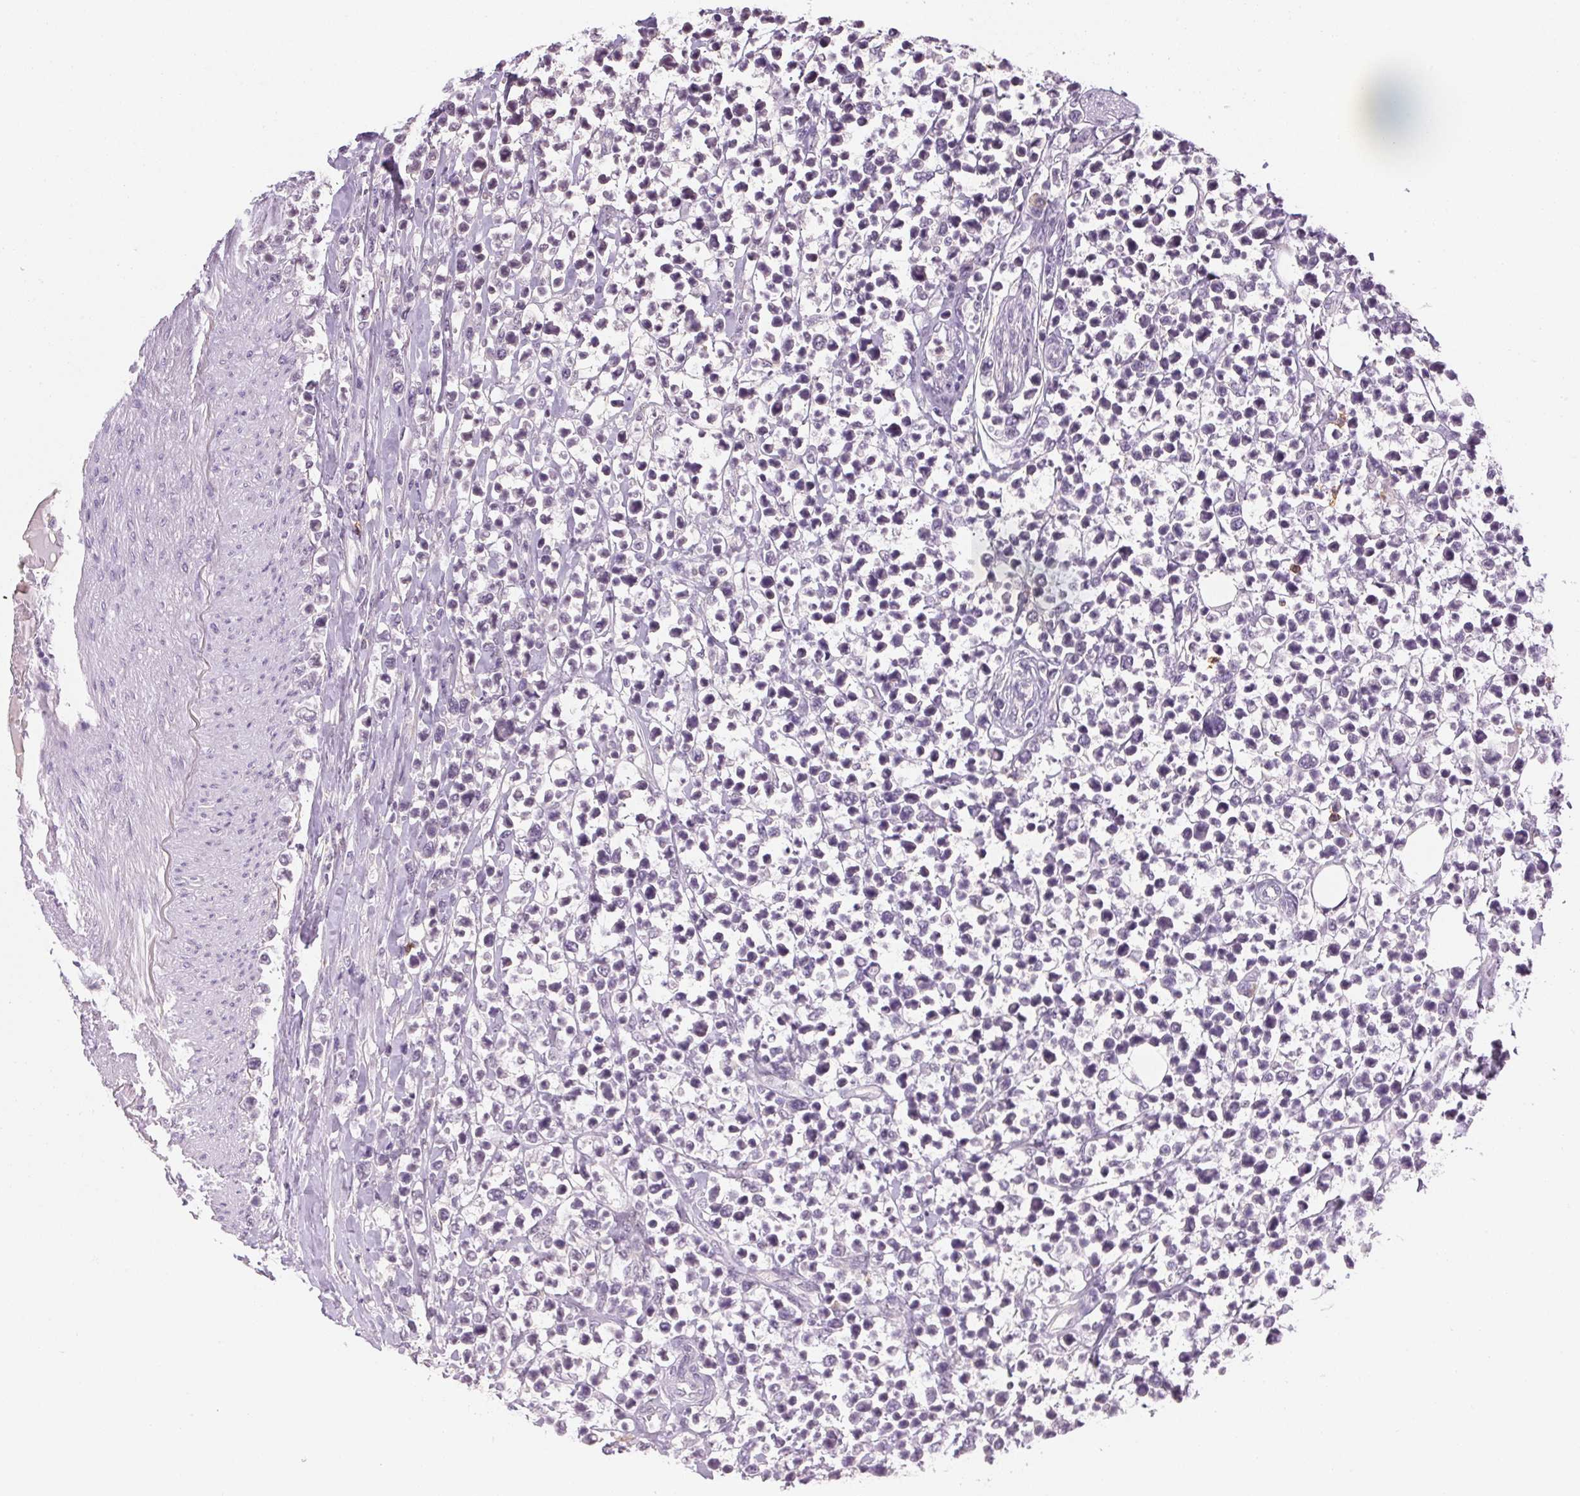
{"staining": {"intensity": "negative", "quantity": "none", "location": "none"}, "tissue": "lymphoma", "cell_type": "Tumor cells", "image_type": "cancer", "snomed": [{"axis": "morphology", "description": "Malignant lymphoma, non-Hodgkin's type, High grade"}, {"axis": "topography", "description": "Soft tissue"}], "caption": "Tumor cells show no significant protein positivity in lymphoma.", "gene": "FNDC4", "patient": {"sex": "female", "age": 56}}